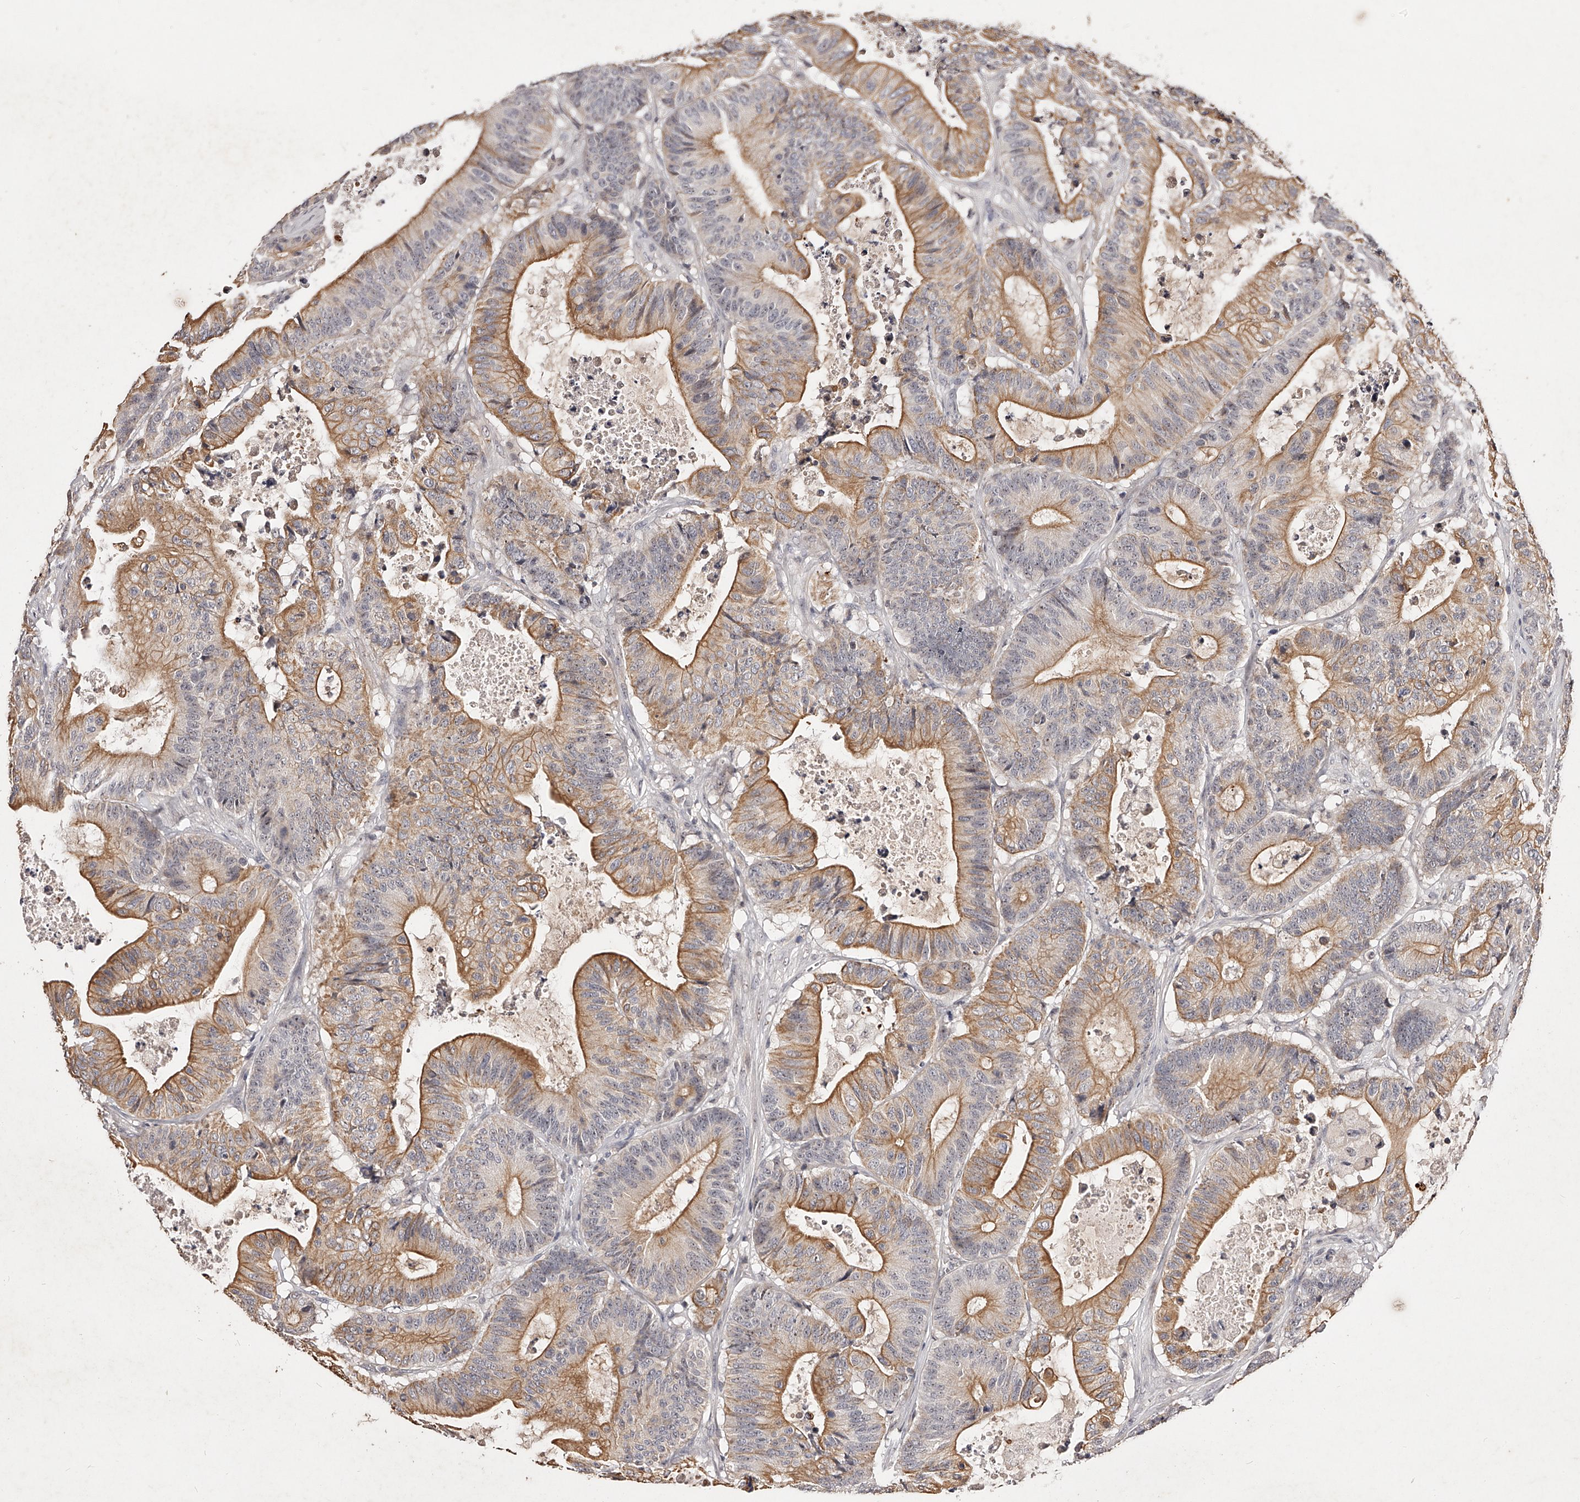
{"staining": {"intensity": "moderate", "quantity": "25%-75%", "location": "cytoplasmic/membranous"}, "tissue": "colorectal cancer", "cell_type": "Tumor cells", "image_type": "cancer", "snomed": [{"axis": "morphology", "description": "Adenocarcinoma, NOS"}, {"axis": "topography", "description": "Colon"}], "caption": "Moderate cytoplasmic/membranous protein positivity is seen in about 25%-75% of tumor cells in colorectal adenocarcinoma.", "gene": "PHACTR1", "patient": {"sex": "female", "age": 84}}